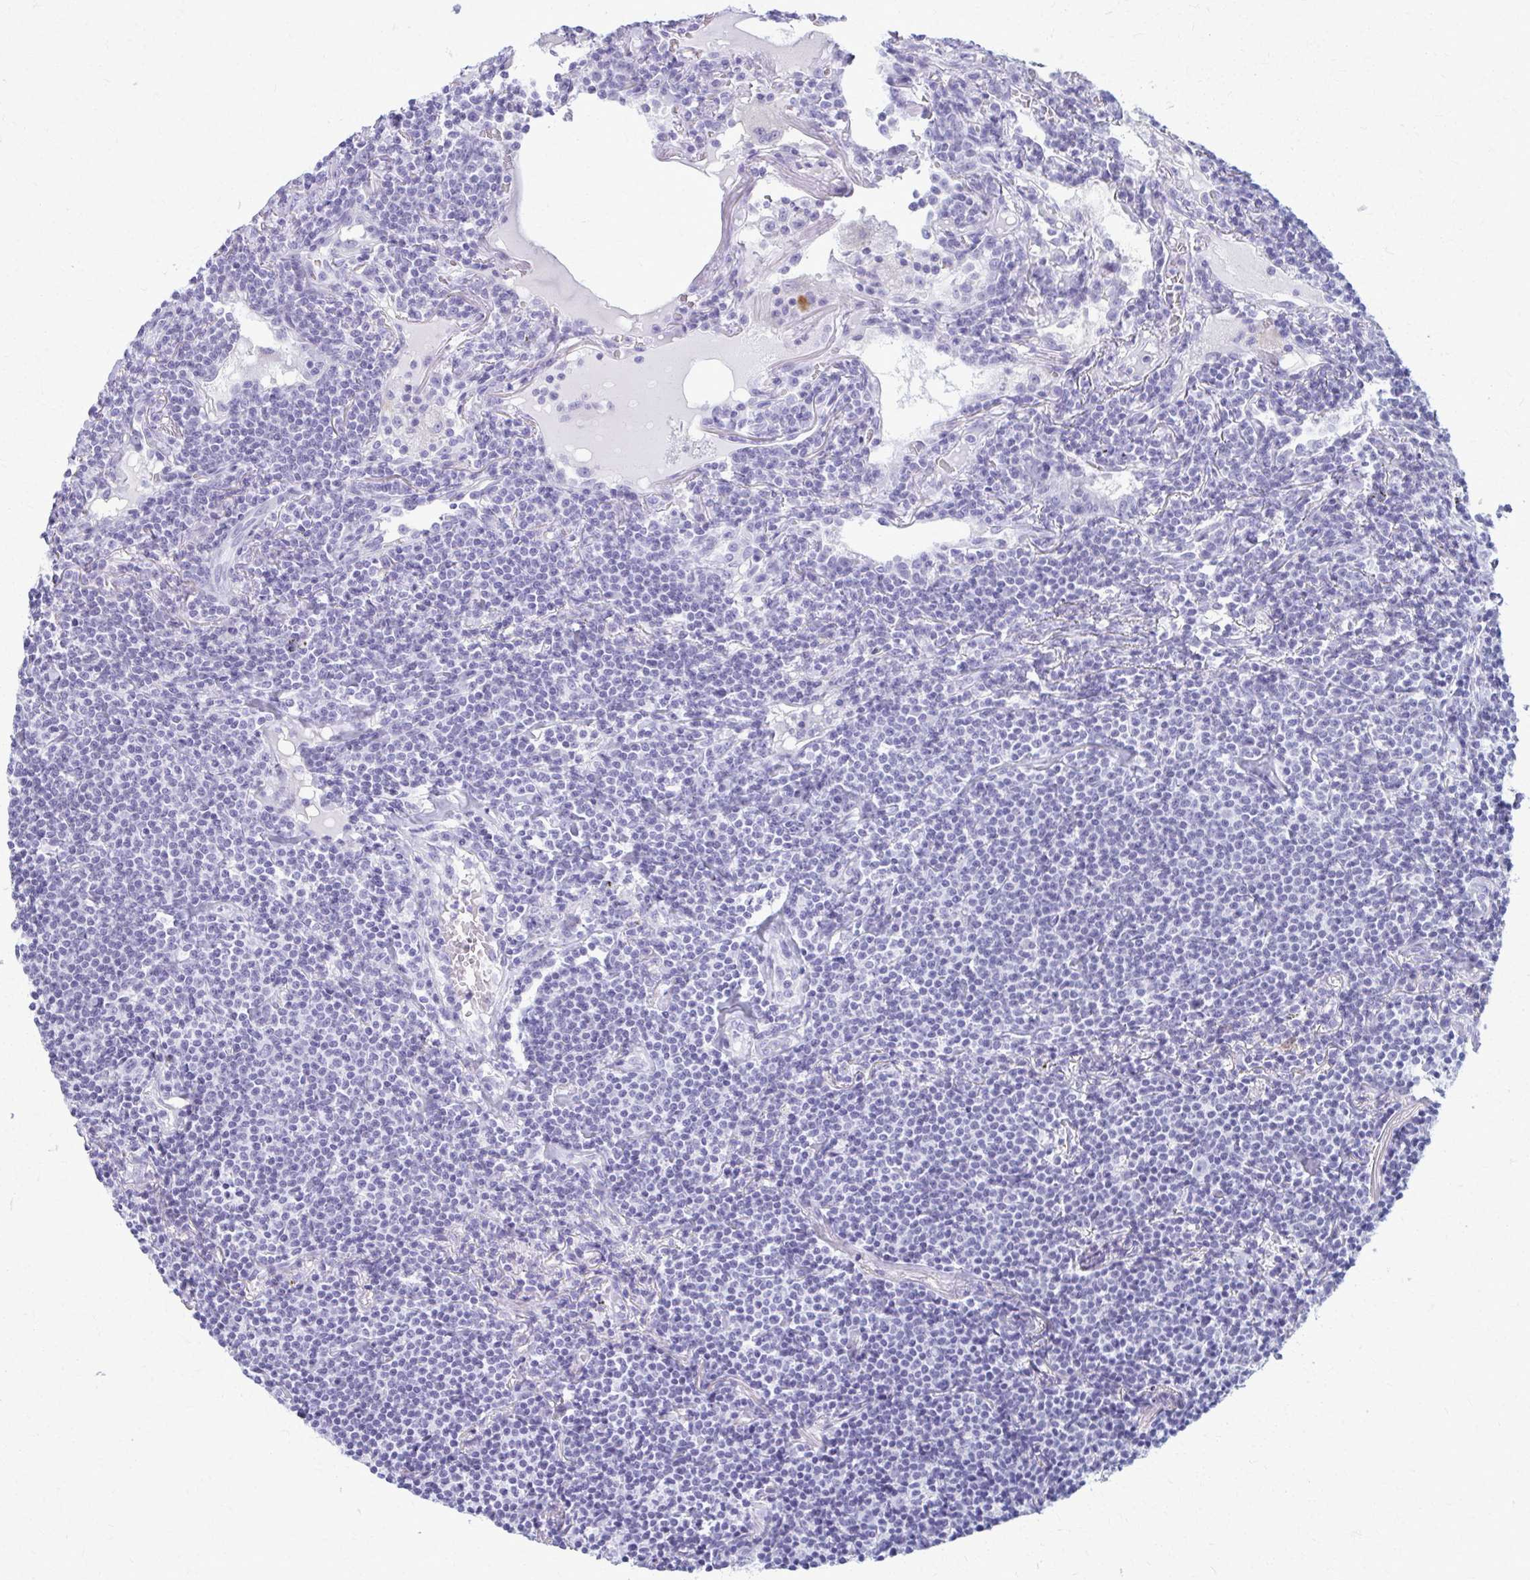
{"staining": {"intensity": "negative", "quantity": "none", "location": "none"}, "tissue": "lymphoma", "cell_type": "Tumor cells", "image_type": "cancer", "snomed": [{"axis": "morphology", "description": "Malignant lymphoma, non-Hodgkin's type, Low grade"}, {"axis": "topography", "description": "Lung"}], "caption": "Tumor cells are negative for protein expression in human lymphoma.", "gene": "ACSM2B", "patient": {"sex": "female", "age": 71}}